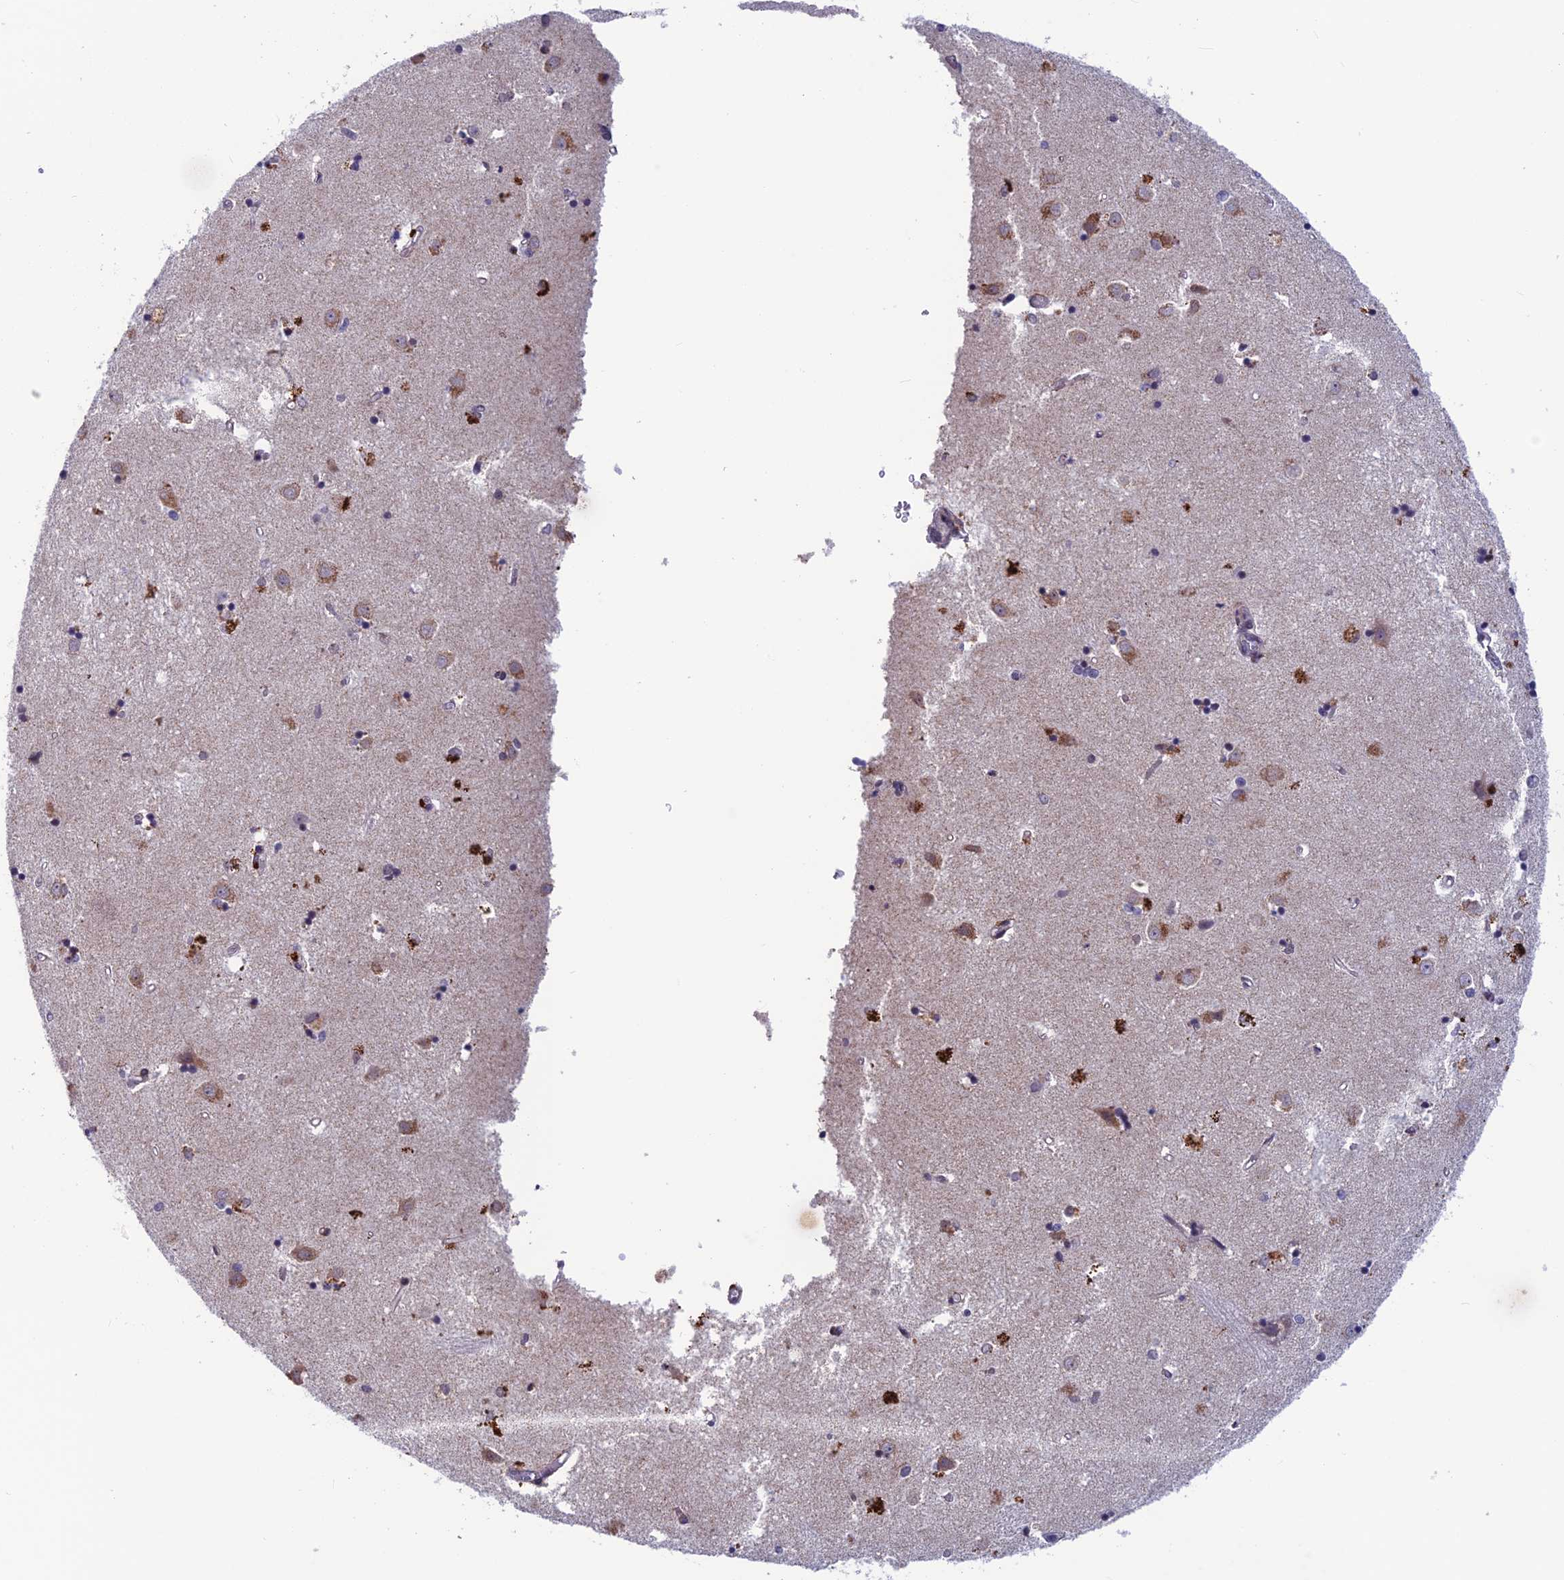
{"staining": {"intensity": "strong", "quantity": "<25%", "location": "cytoplasmic/membranous"}, "tissue": "caudate", "cell_type": "Glial cells", "image_type": "normal", "snomed": [{"axis": "morphology", "description": "Normal tissue, NOS"}, {"axis": "topography", "description": "Lateral ventricle wall"}], "caption": "Protein staining of unremarkable caudate reveals strong cytoplasmic/membranous positivity in approximately <25% of glial cells.", "gene": "FKBPL", "patient": {"sex": "male", "age": 45}}